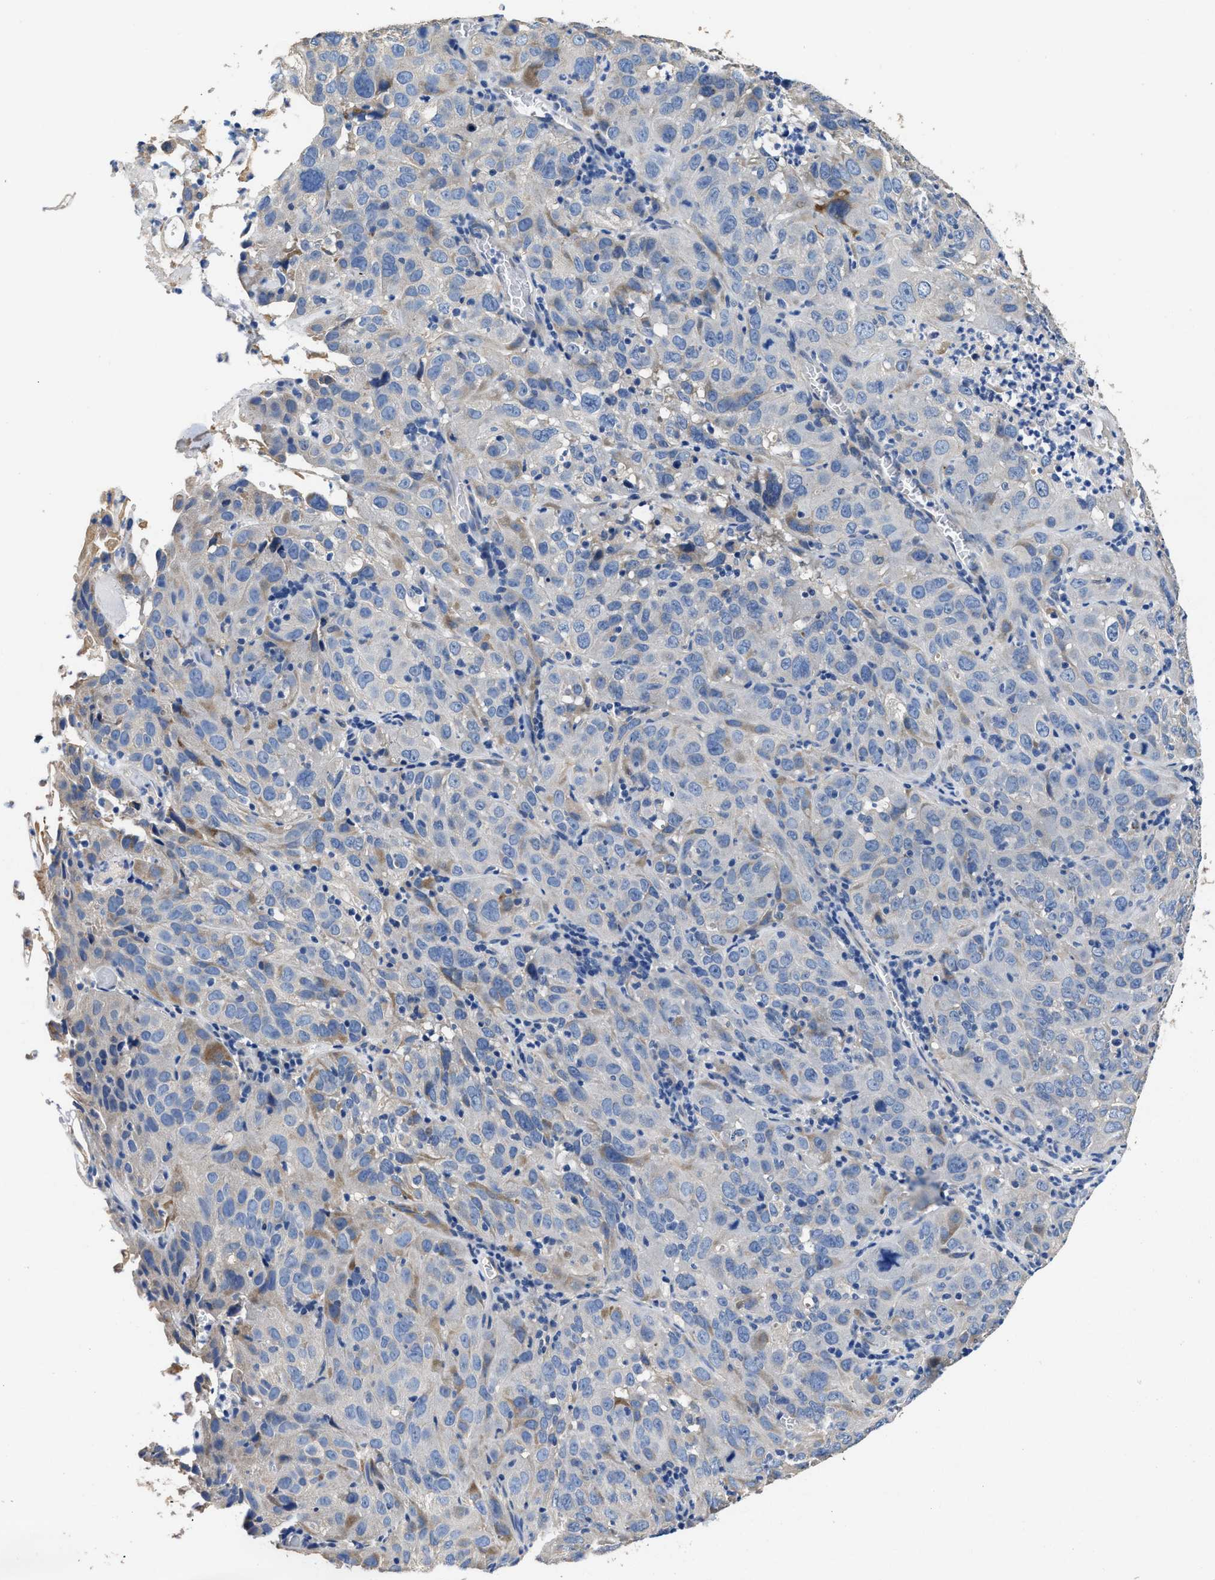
{"staining": {"intensity": "negative", "quantity": "none", "location": "none"}, "tissue": "cervical cancer", "cell_type": "Tumor cells", "image_type": "cancer", "snomed": [{"axis": "morphology", "description": "Squamous cell carcinoma, NOS"}, {"axis": "topography", "description": "Cervix"}], "caption": "This is an immunohistochemistry (IHC) micrograph of human cervical cancer. There is no expression in tumor cells.", "gene": "PEG10", "patient": {"sex": "female", "age": 32}}